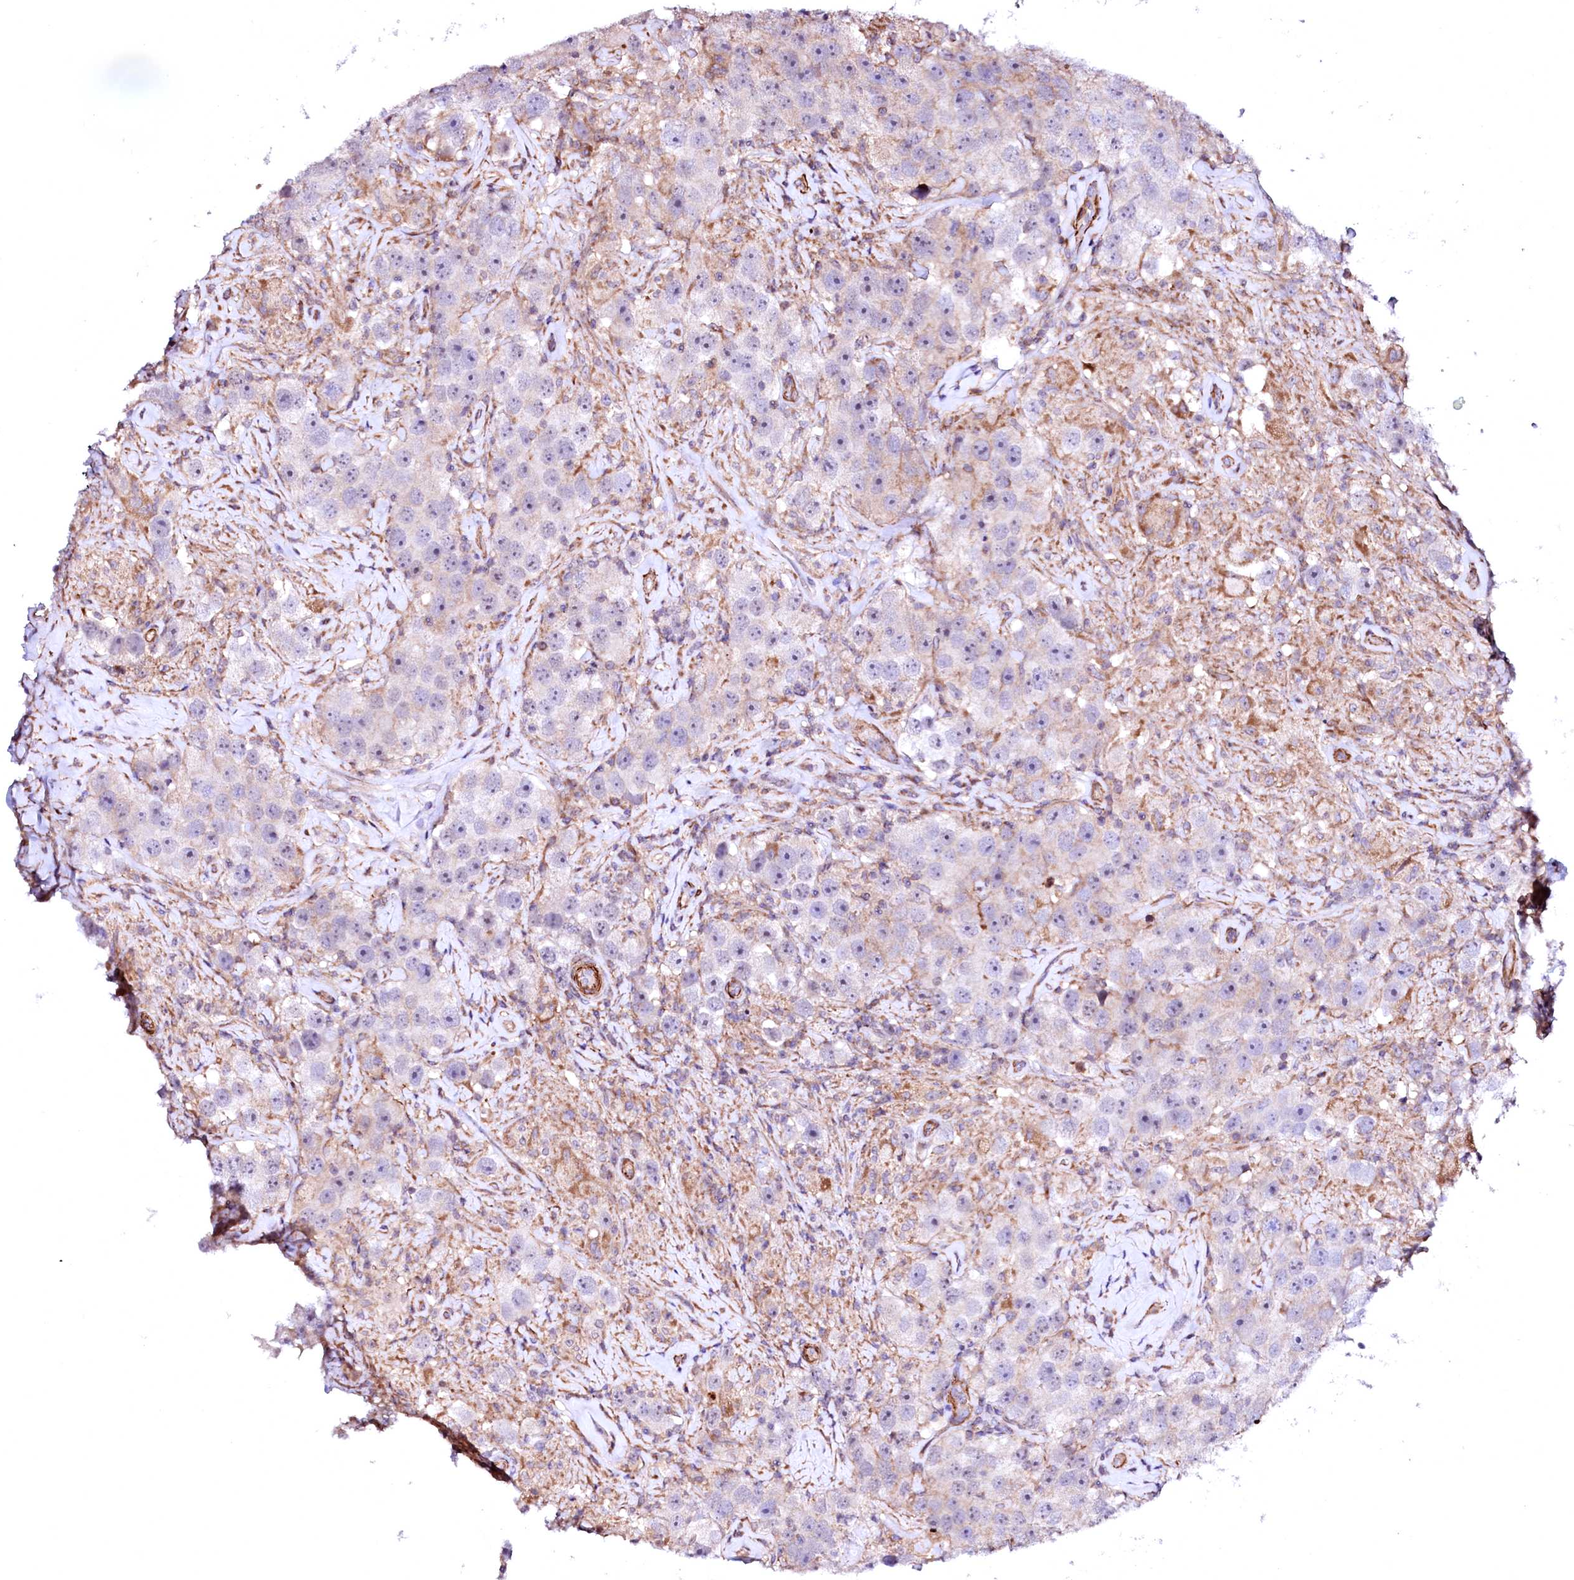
{"staining": {"intensity": "negative", "quantity": "none", "location": "none"}, "tissue": "testis cancer", "cell_type": "Tumor cells", "image_type": "cancer", "snomed": [{"axis": "morphology", "description": "Seminoma, NOS"}, {"axis": "topography", "description": "Testis"}], "caption": "Immunohistochemical staining of testis cancer (seminoma) reveals no significant expression in tumor cells.", "gene": "GPR176", "patient": {"sex": "male", "age": 49}}